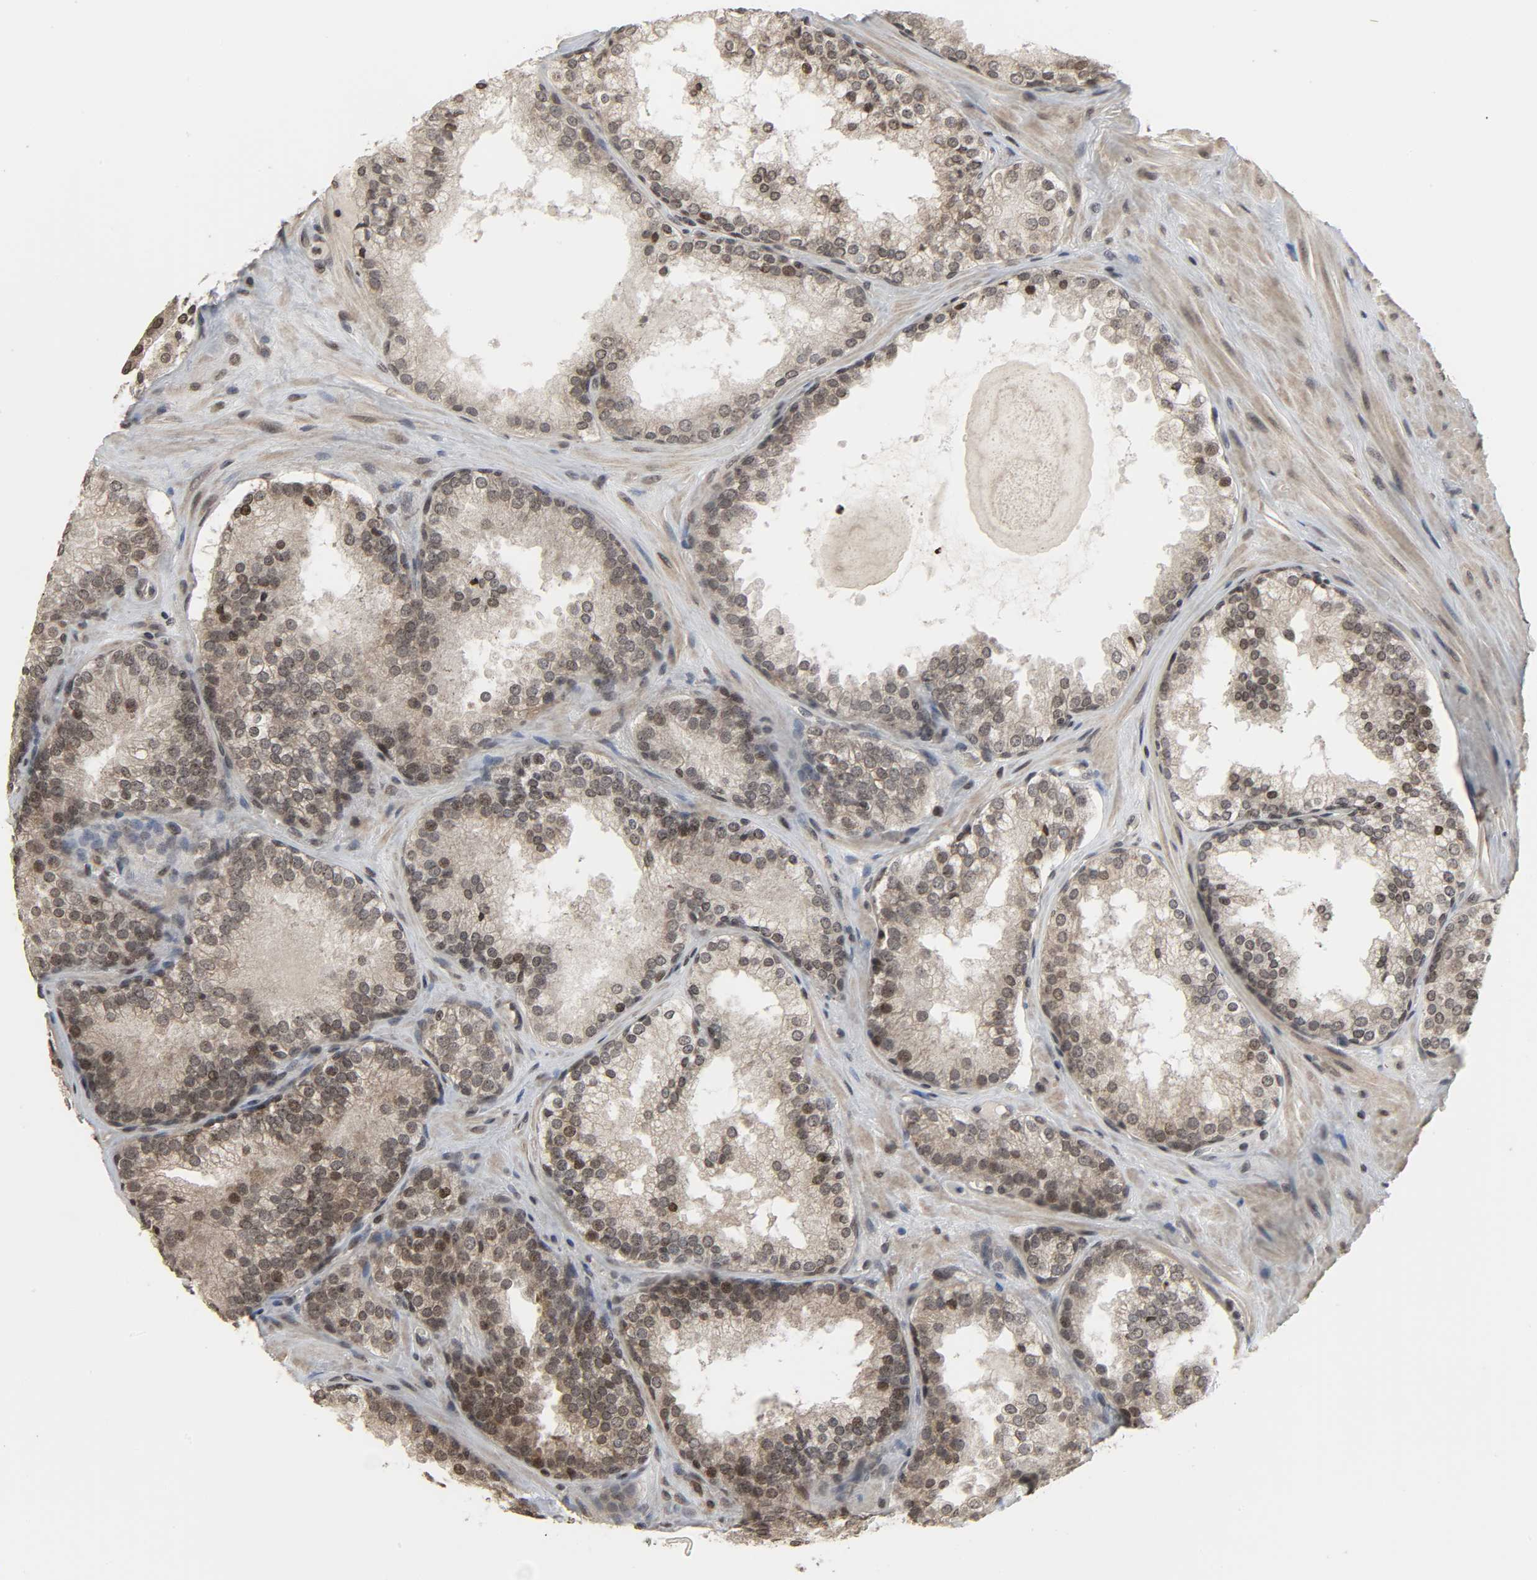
{"staining": {"intensity": "moderate", "quantity": "25%-75%", "location": "nuclear"}, "tissue": "prostate cancer", "cell_type": "Tumor cells", "image_type": "cancer", "snomed": [{"axis": "morphology", "description": "Adenocarcinoma, High grade"}, {"axis": "topography", "description": "Prostate"}], "caption": "This is an image of immunohistochemistry (IHC) staining of prostate cancer, which shows moderate expression in the nuclear of tumor cells.", "gene": "XRCC1", "patient": {"sex": "male", "age": 70}}